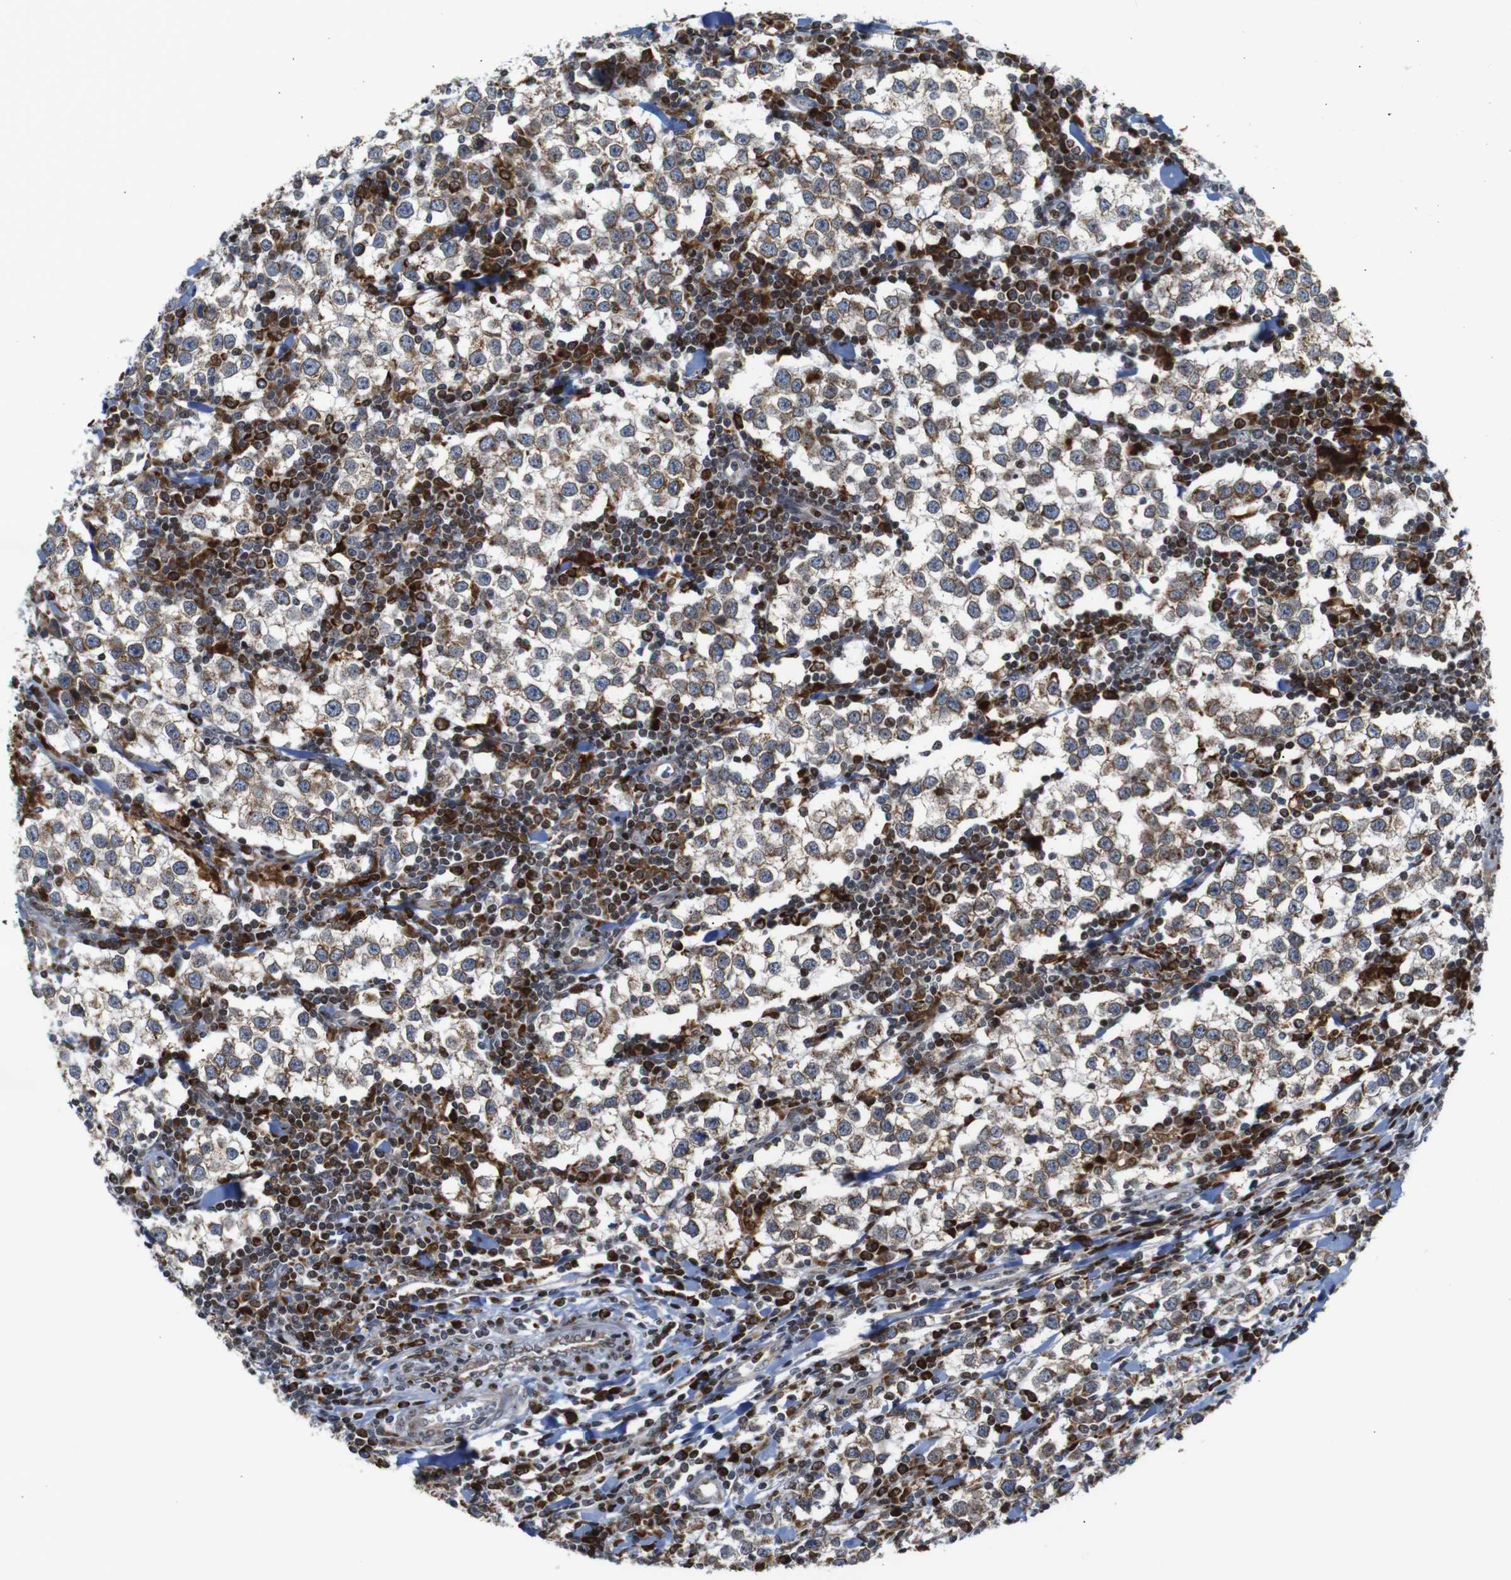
{"staining": {"intensity": "weak", "quantity": ">75%", "location": "cytoplasmic/membranous"}, "tissue": "testis cancer", "cell_type": "Tumor cells", "image_type": "cancer", "snomed": [{"axis": "morphology", "description": "Seminoma, NOS"}, {"axis": "morphology", "description": "Carcinoma, Embryonal, NOS"}, {"axis": "topography", "description": "Testis"}], "caption": "Immunohistochemistry (DAB (3,3'-diaminobenzidine)) staining of human testis embryonal carcinoma exhibits weak cytoplasmic/membranous protein expression in about >75% of tumor cells.", "gene": "PTPN1", "patient": {"sex": "male", "age": 36}}